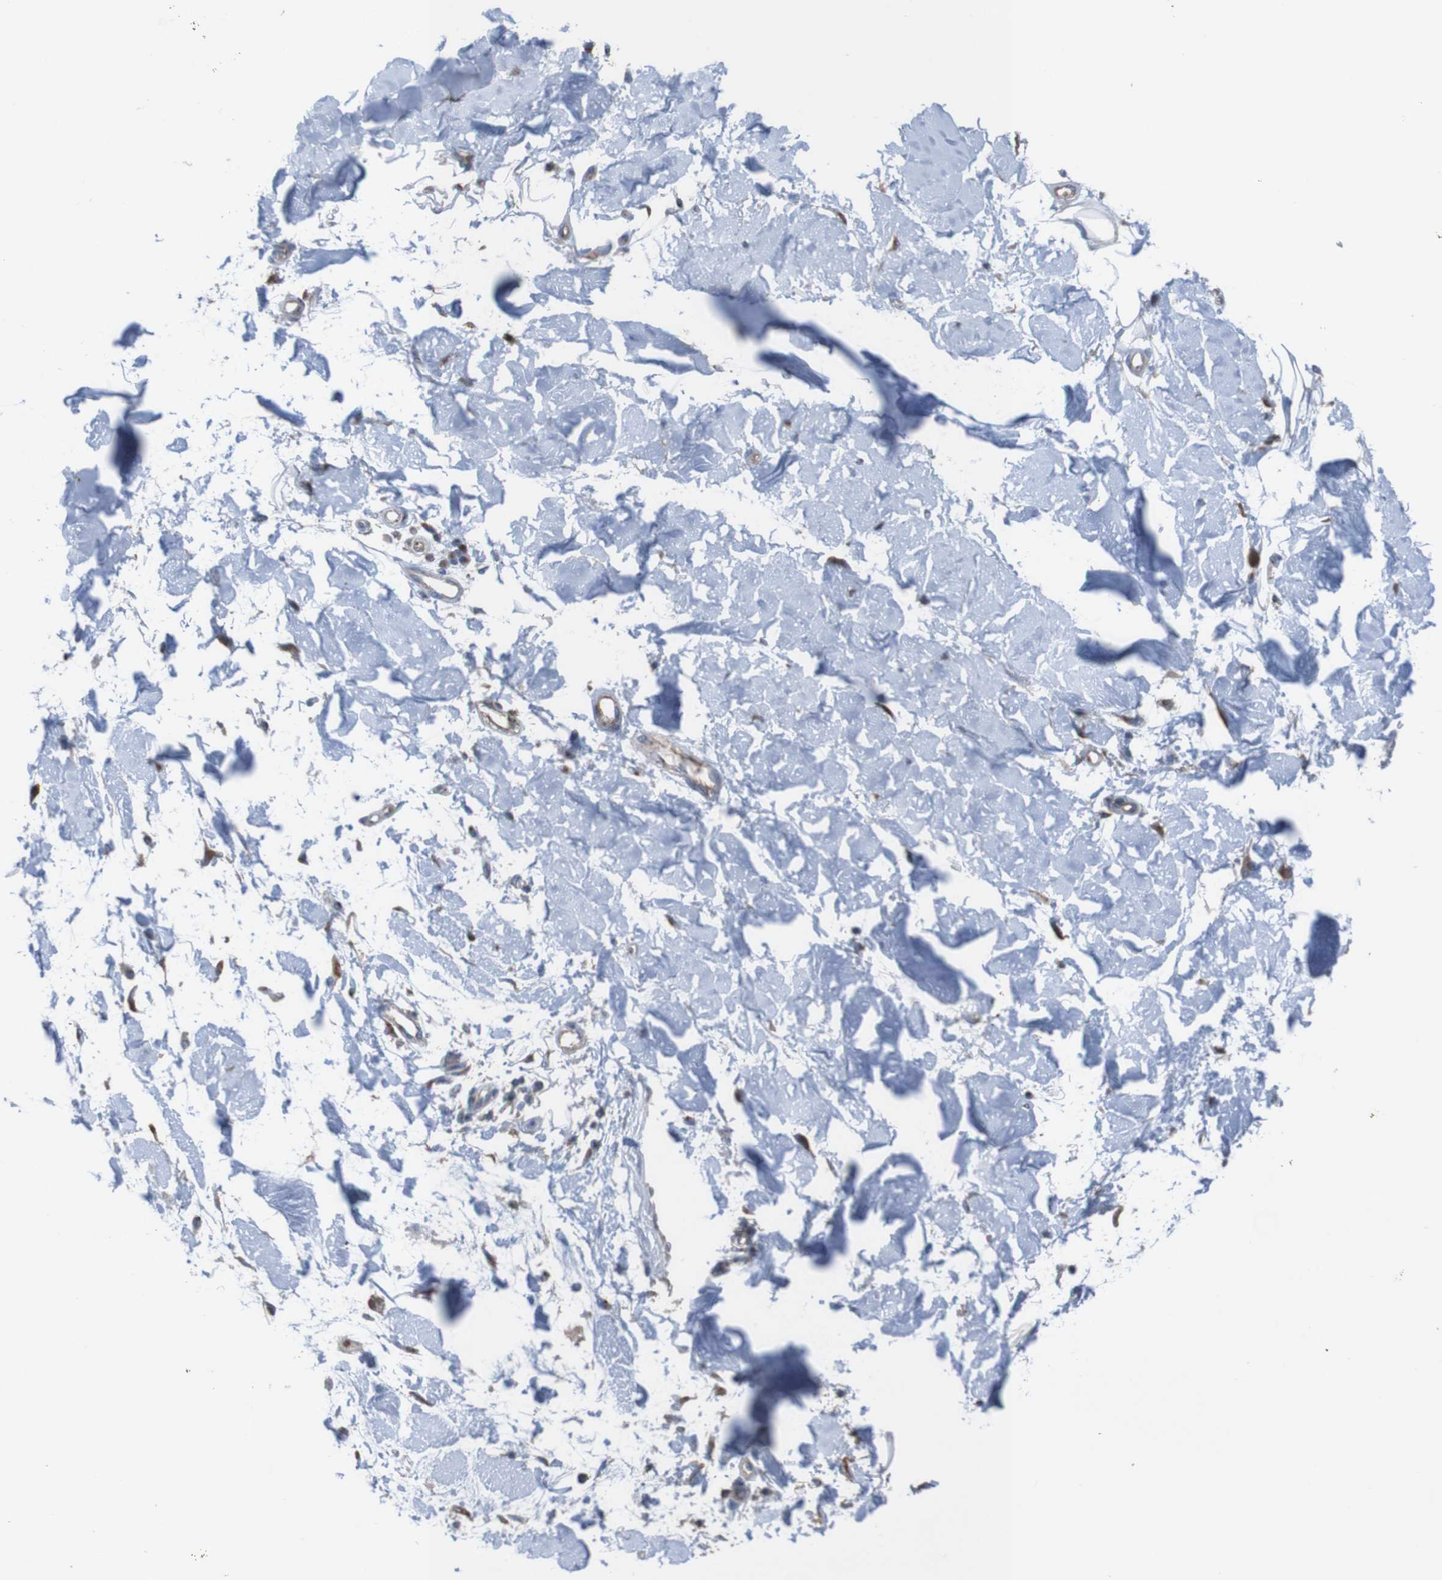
{"staining": {"intensity": "negative", "quantity": "none", "location": "none"}, "tissue": "adipose tissue", "cell_type": "Adipocytes", "image_type": "normal", "snomed": [{"axis": "morphology", "description": "Squamous cell carcinoma, NOS"}, {"axis": "topography", "description": "Skin"}], "caption": "The micrograph demonstrates no significant staining in adipocytes of adipose tissue.", "gene": "MINAR1", "patient": {"sex": "male", "age": 83}}